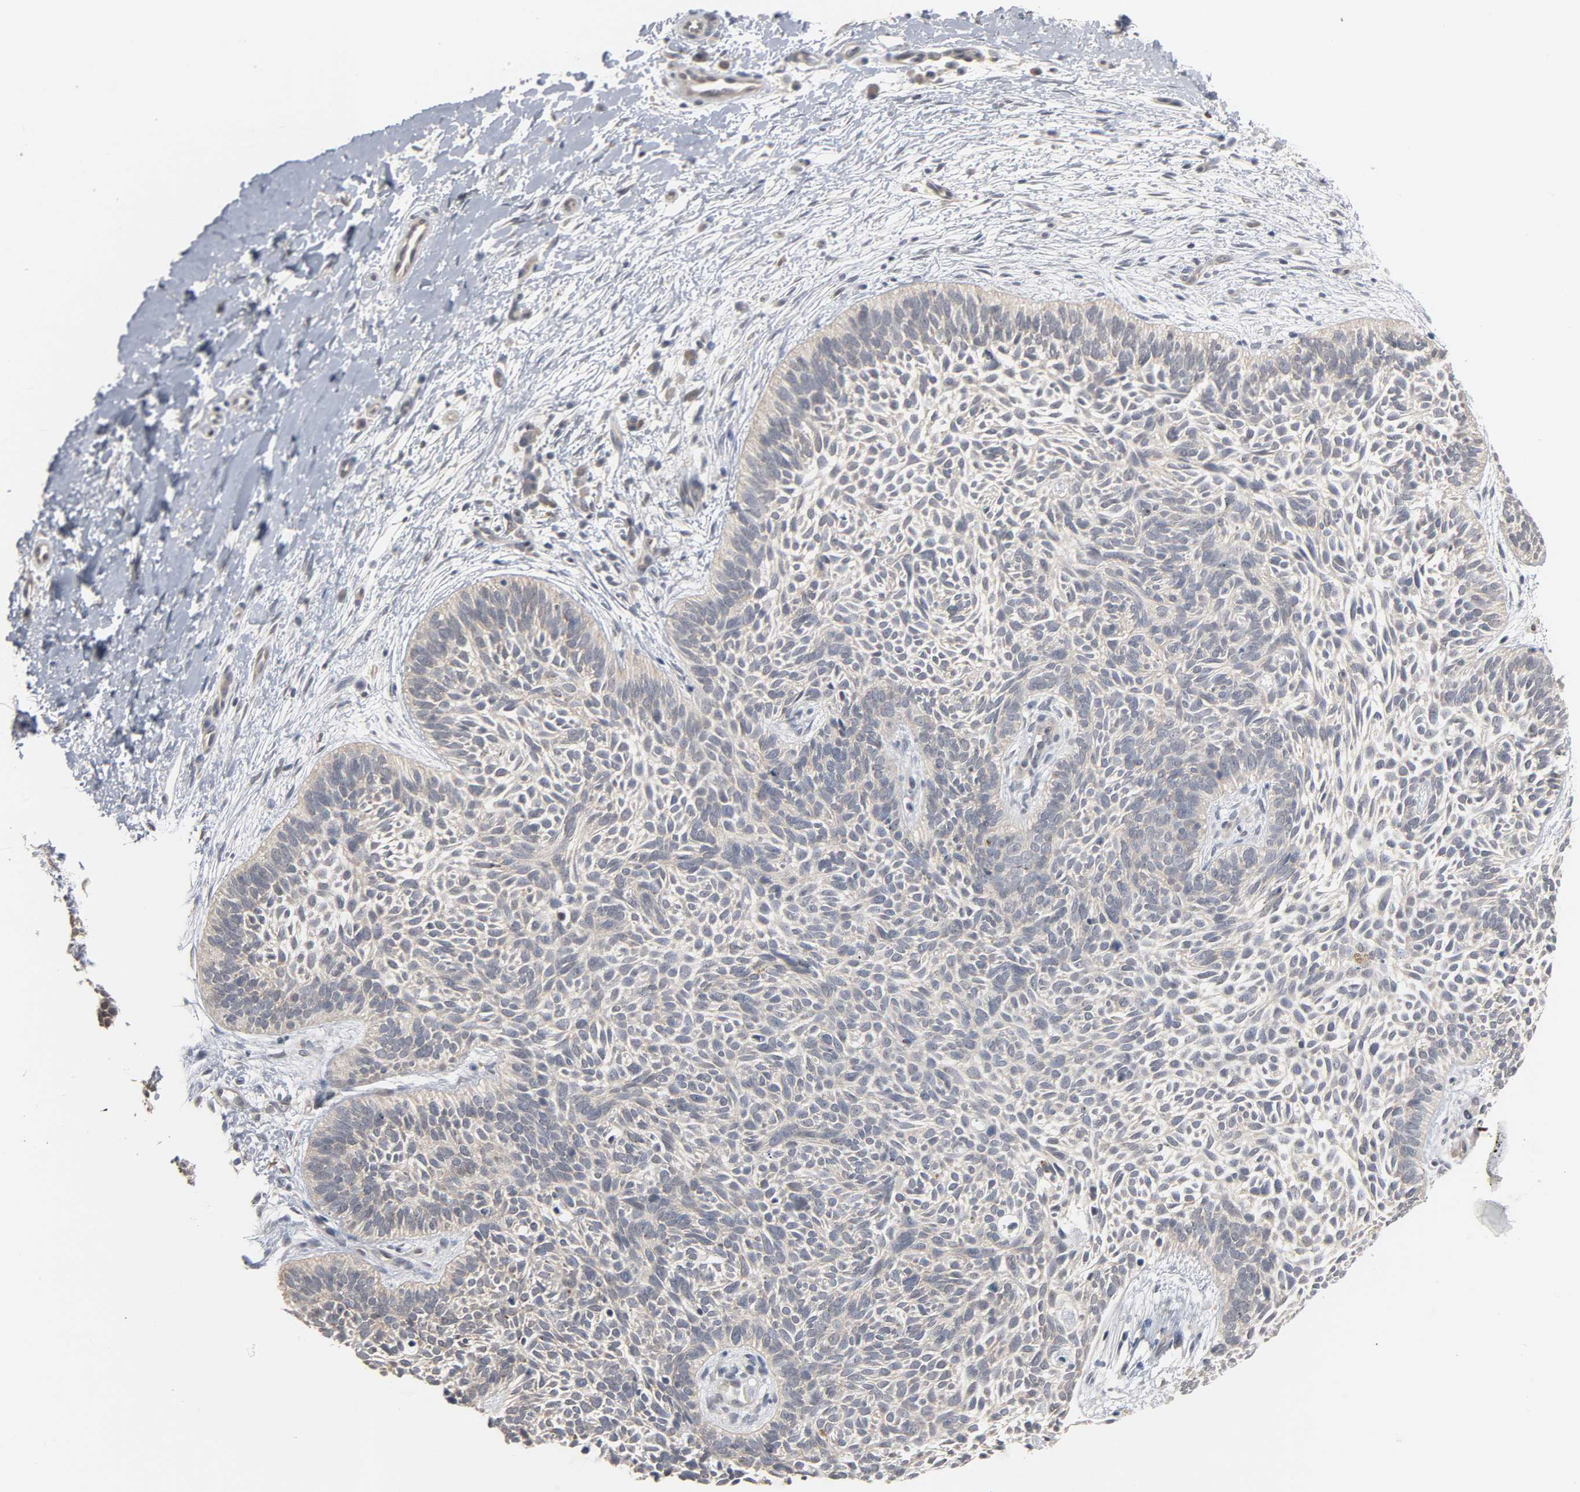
{"staining": {"intensity": "weak", "quantity": "<25%", "location": "cytoplasmic/membranous"}, "tissue": "skin cancer", "cell_type": "Tumor cells", "image_type": "cancer", "snomed": [{"axis": "morphology", "description": "Basal cell carcinoma"}, {"axis": "topography", "description": "Skin"}], "caption": "High power microscopy image of an immunohistochemistry (IHC) photomicrograph of basal cell carcinoma (skin), revealing no significant expression in tumor cells. (DAB immunohistochemistry (IHC) with hematoxylin counter stain).", "gene": "ACSS2", "patient": {"sex": "female", "age": 79}}